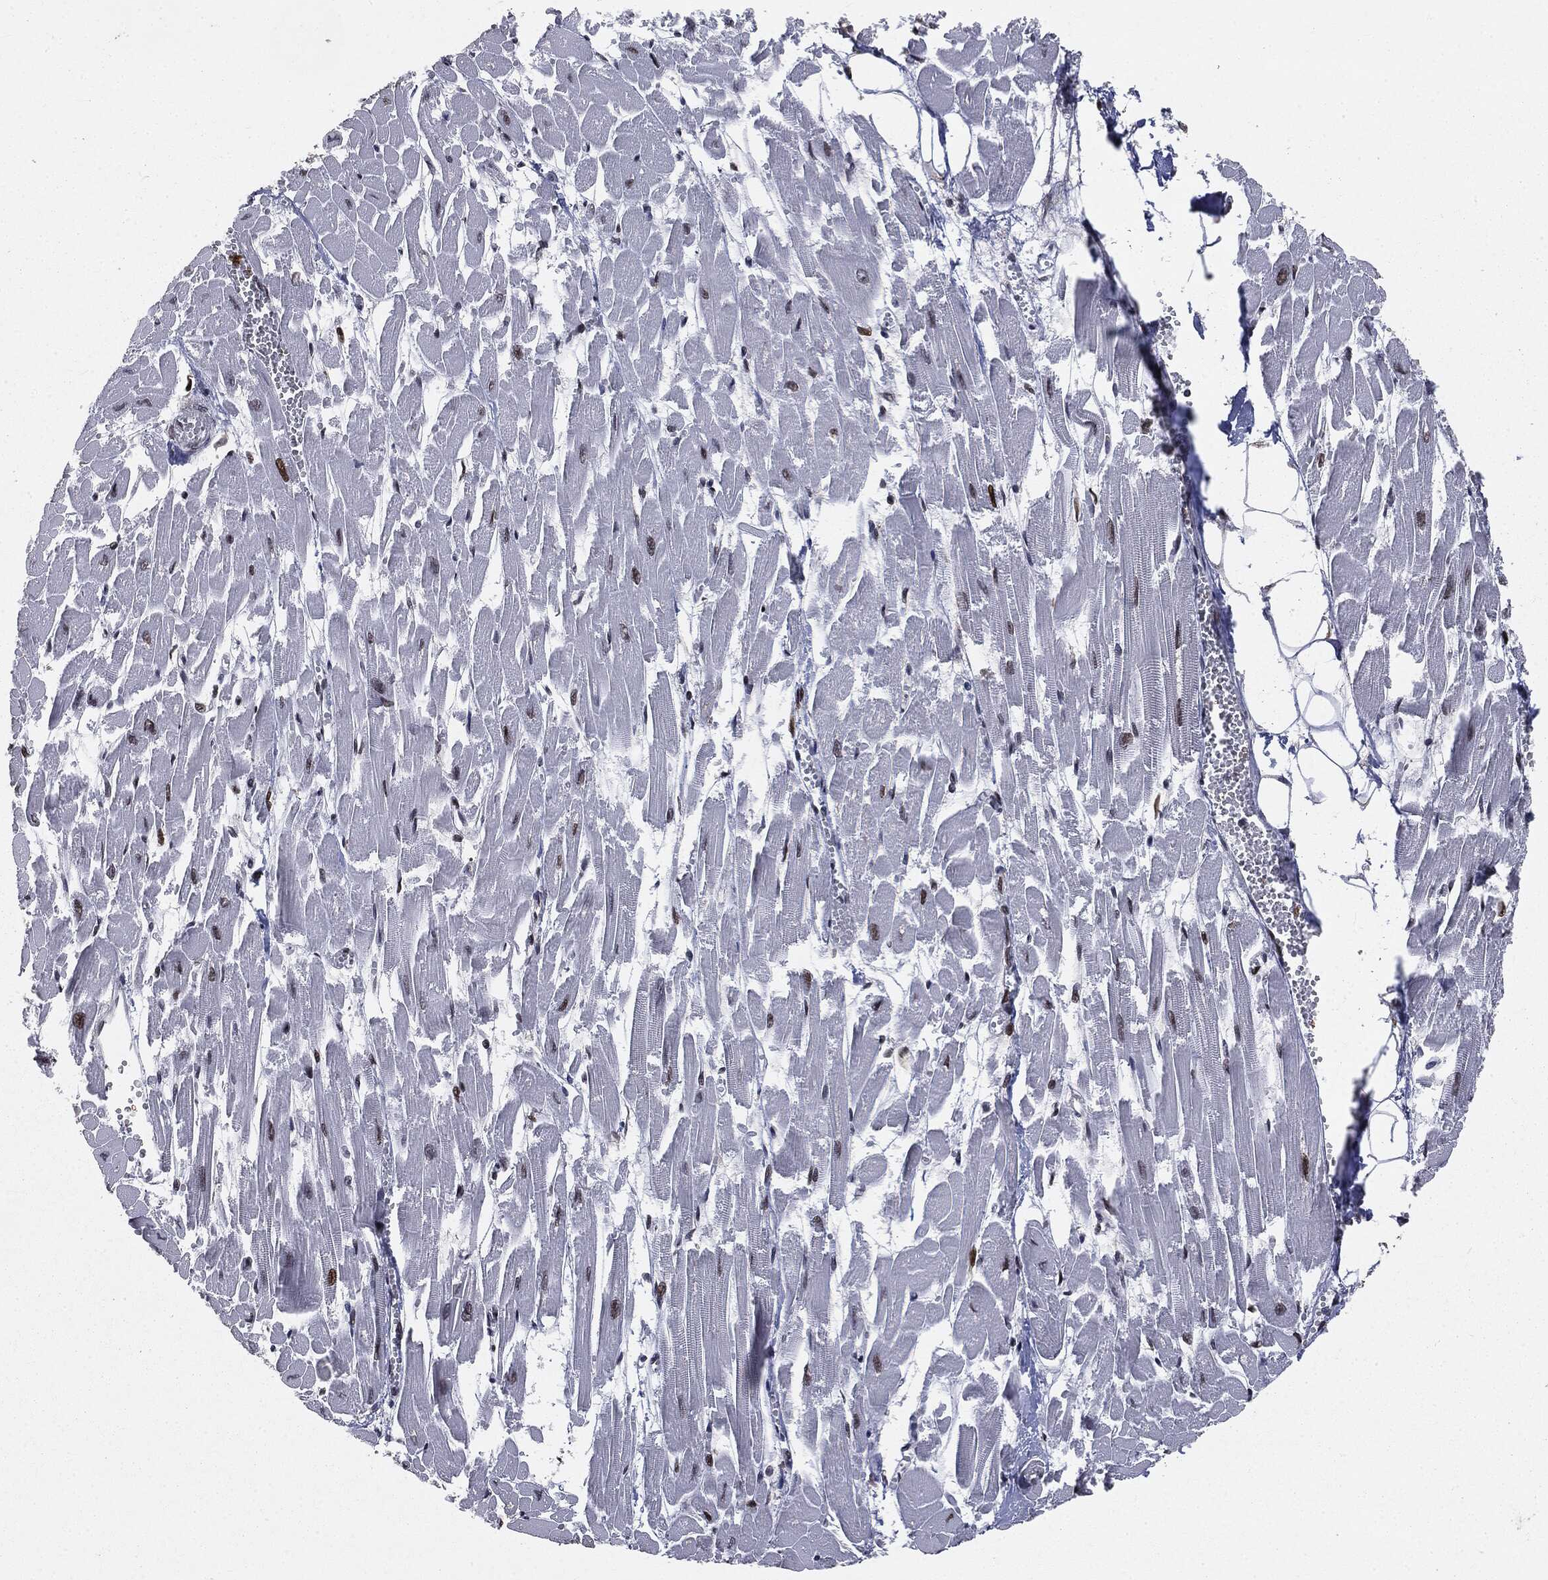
{"staining": {"intensity": "strong", "quantity": "25%-75%", "location": "nuclear"}, "tissue": "heart muscle", "cell_type": "Cardiomyocytes", "image_type": "normal", "snomed": [{"axis": "morphology", "description": "Normal tissue, NOS"}, {"axis": "topography", "description": "Heart"}], "caption": "Cardiomyocytes display strong nuclear expression in about 25%-75% of cells in normal heart muscle. (Brightfield microscopy of DAB IHC at high magnification).", "gene": "DVL2", "patient": {"sex": "female", "age": 52}}